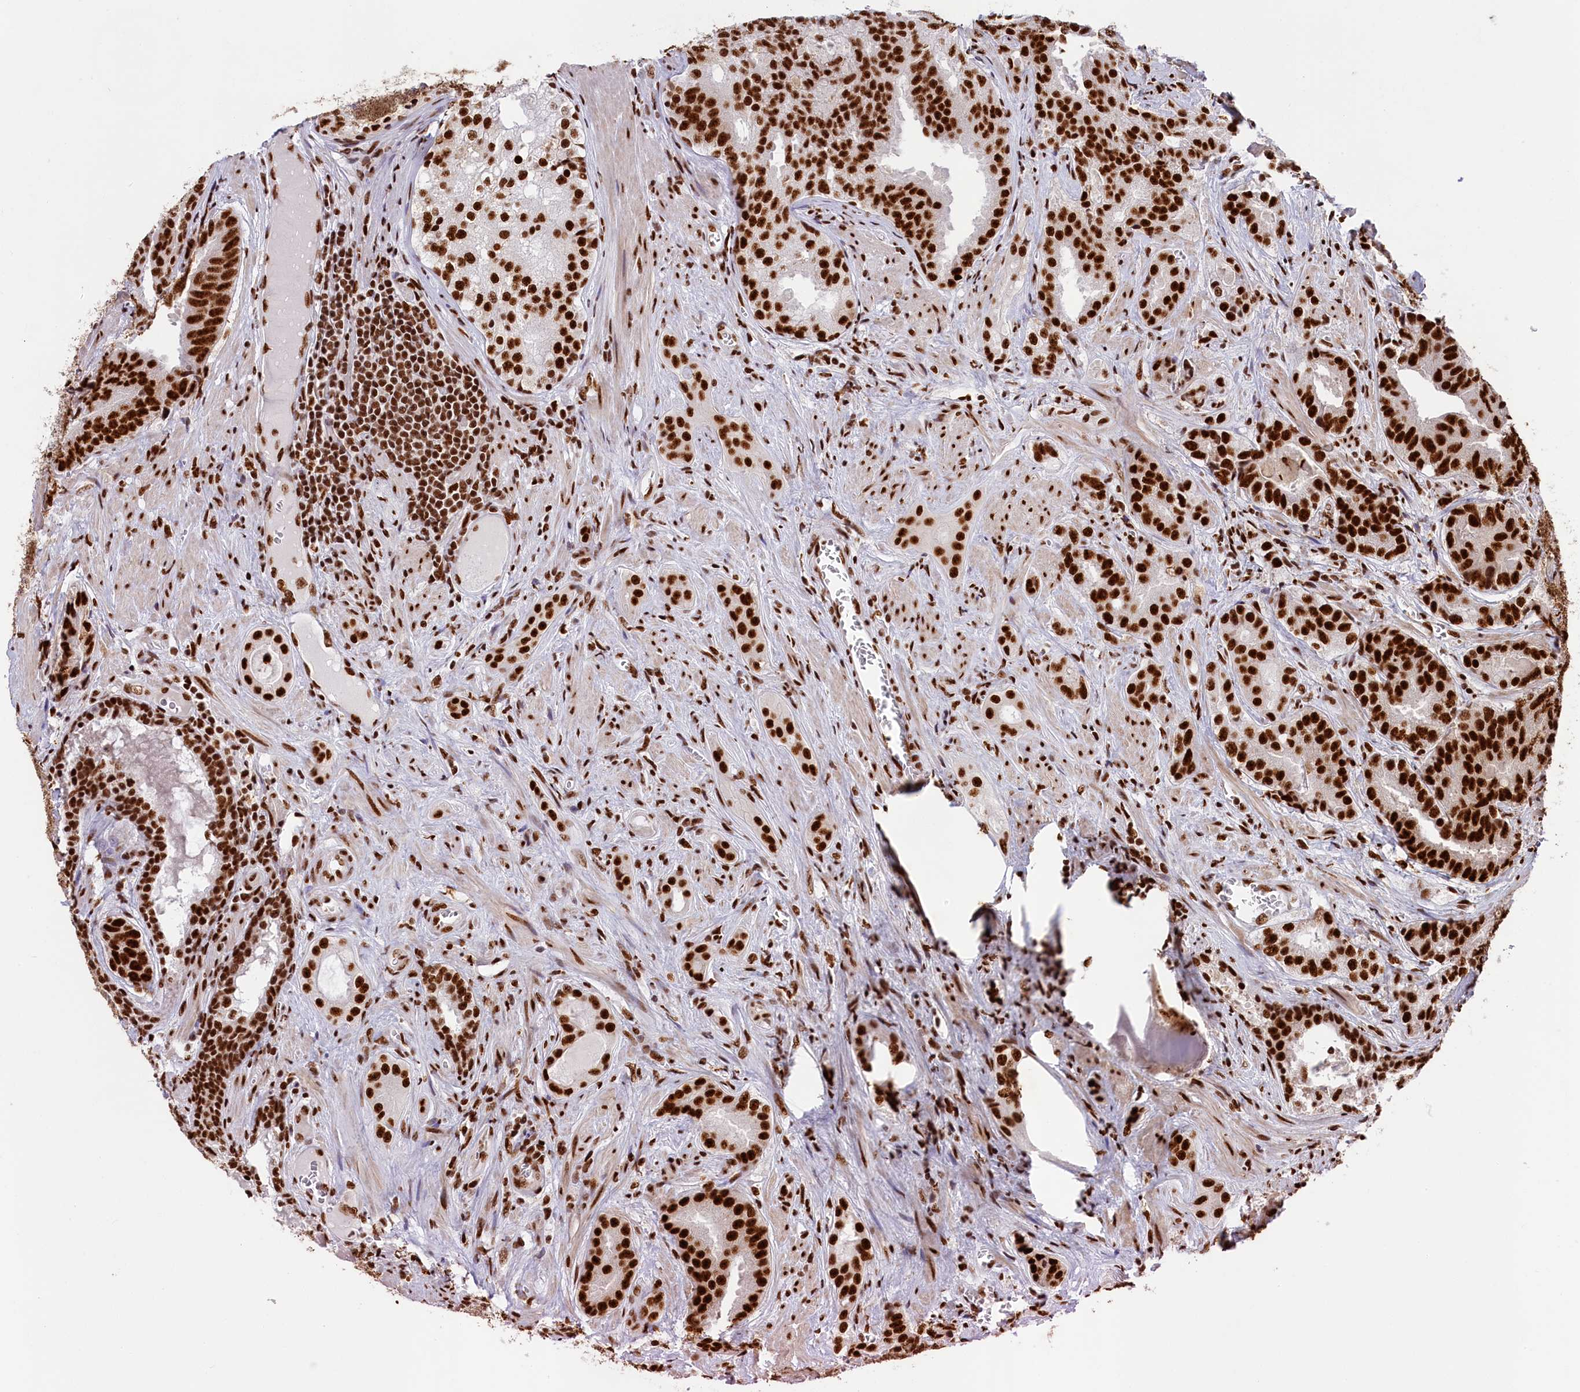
{"staining": {"intensity": "strong", "quantity": ">75%", "location": "nuclear"}, "tissue": "prostate cancer", "cell_type": "Tumor cells", "image_type": "cancer", "snomed": [{"axis": "morphology", "description": "Adenocarcinoma, High grade"}, {"axis": "topography", "description": "Prostate"}], "caption": "This is an image of IHC staining of prostate cancer (high-grade adenocarcinoma), which shows strong expression in the nuclear of tumor cells.", "gene": "SNRNP70", "patient": {"sex": "male", "age": 55}}